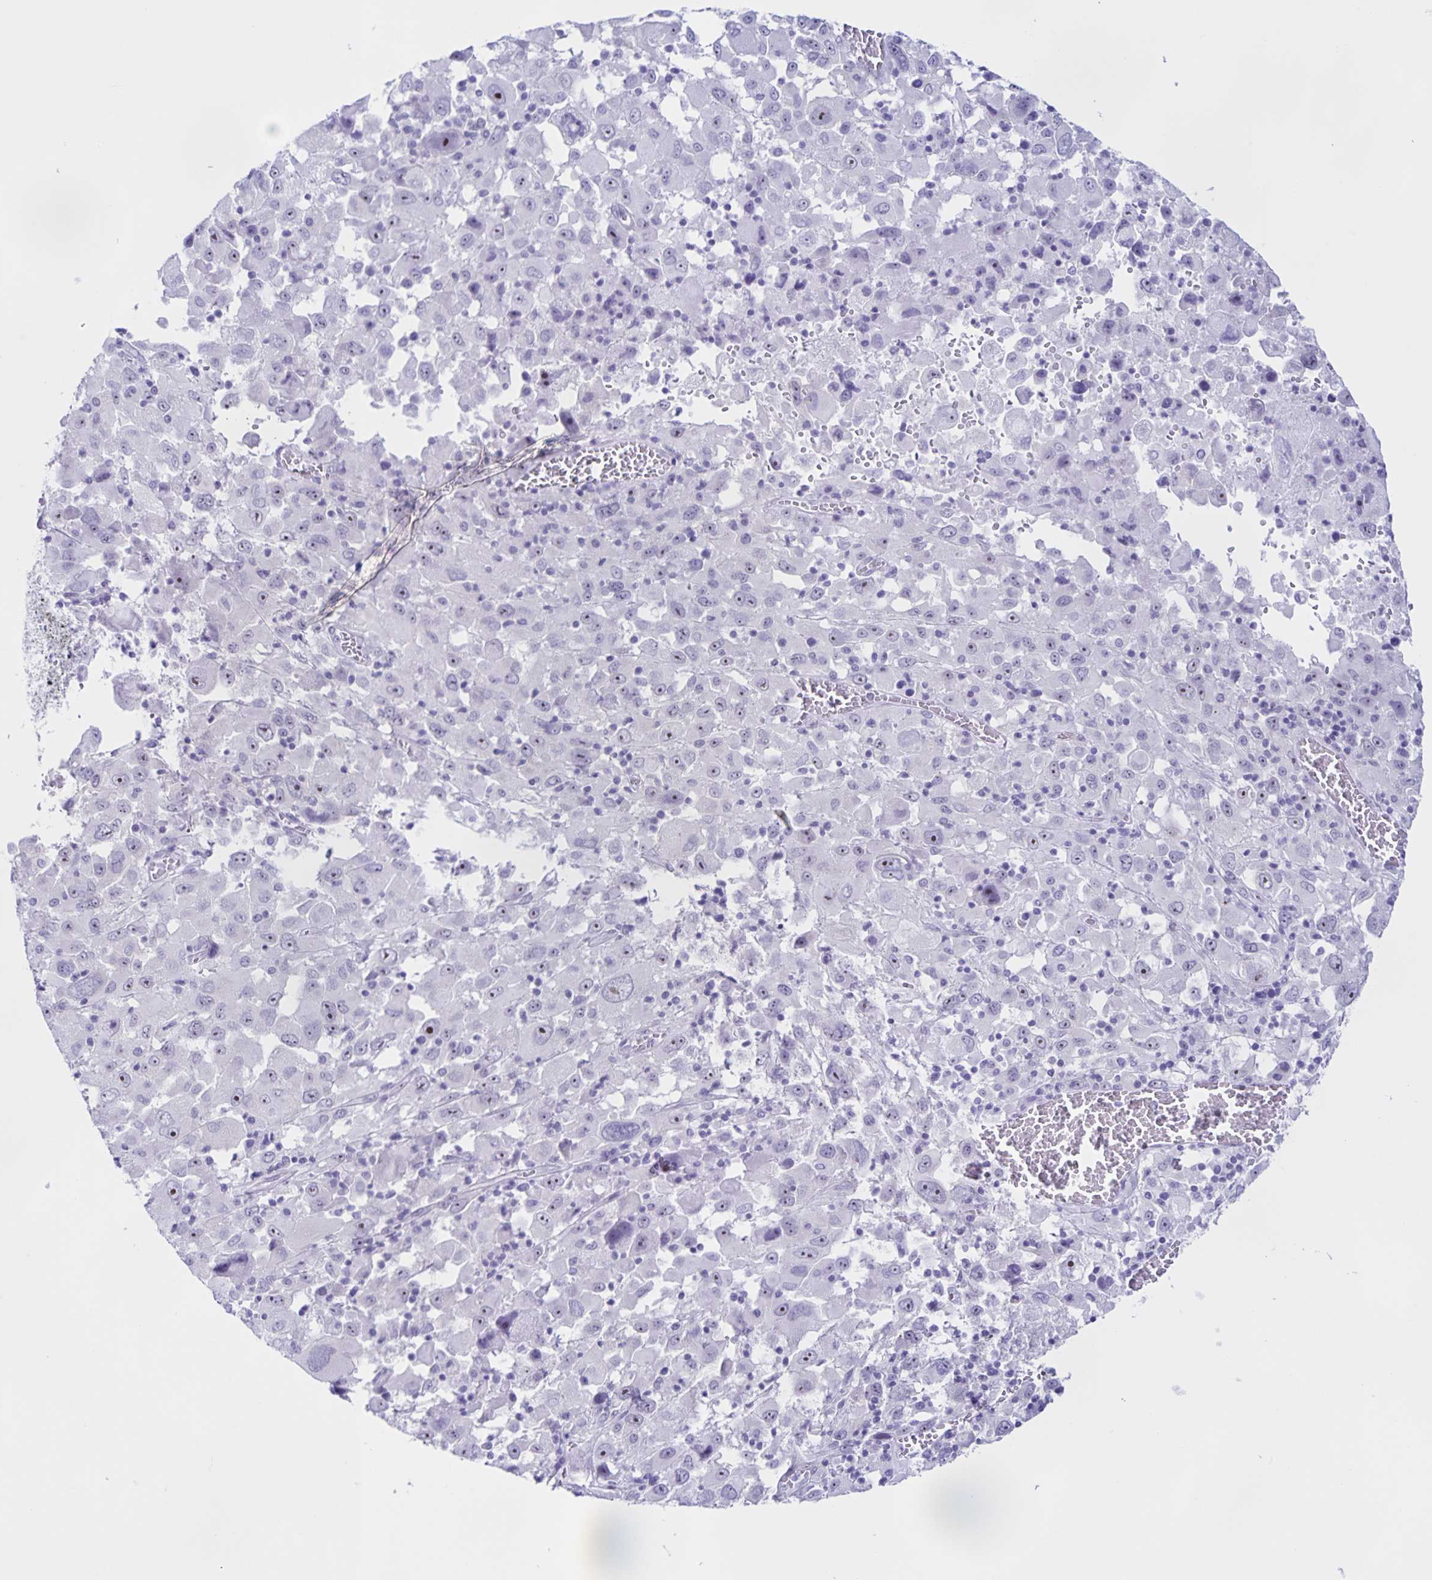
{"staining": {"intensity": "negative", "quantity": "none", "location": "none"}, "tissue": "melanoma", "cell_type": "Tumor cells", "image_type": "cancer", "snomed": [{"axis": "morphology", "description": "Malignant melanoma, Metastatic site"}, {"axis": "topography", "description": "Soft tissue"}], "caption": "A high-resolution photomicrograph shows IHC staining of malignant melanoma (metastatic site), which displays no significant positivity in tumor cells.", "gene": "FAM170A", "patient": {"sex": "male", "age": 50}}